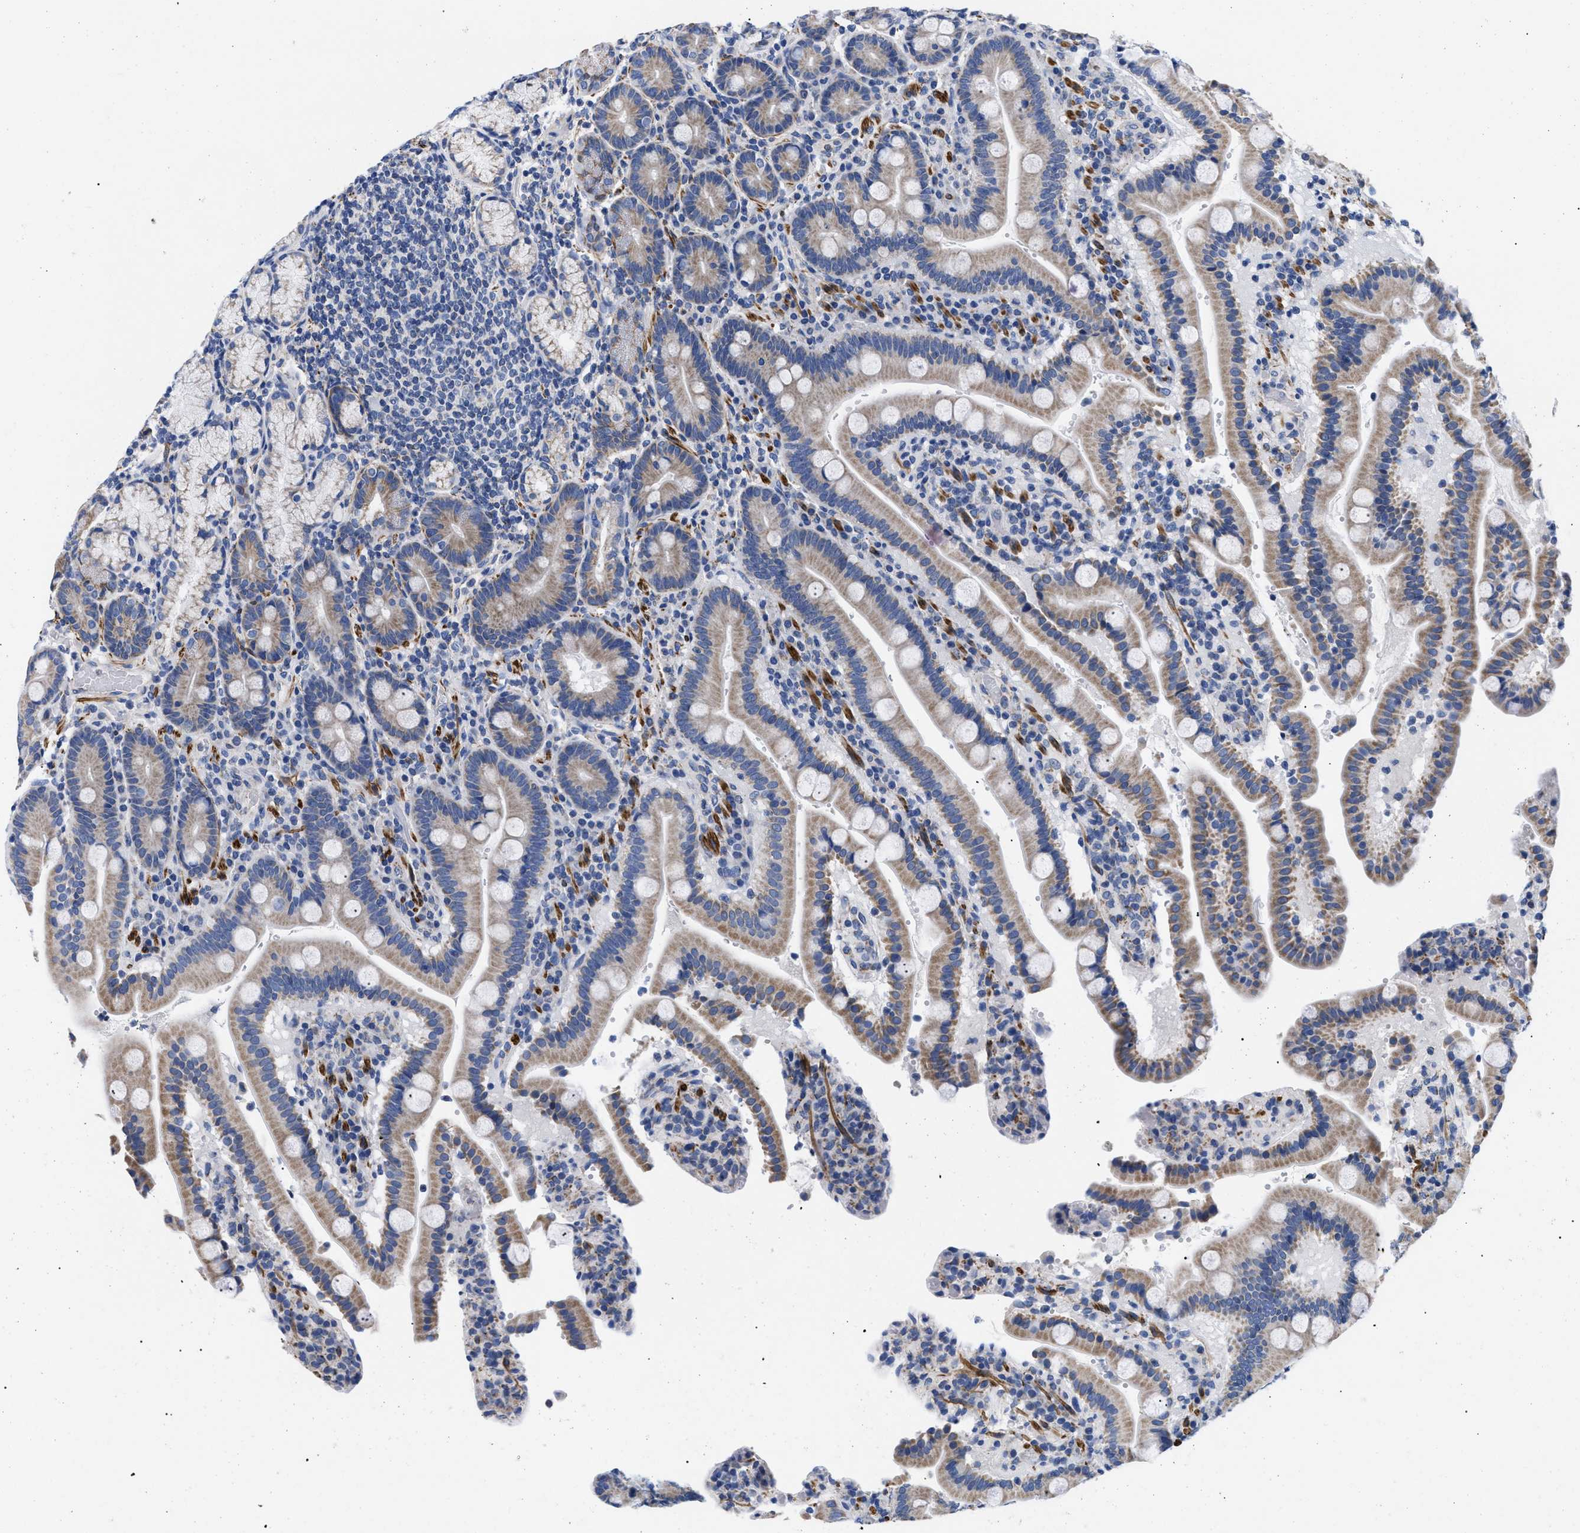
{"staining": {"intensity": "weak", "quantity": ">75%", "location": "cytoplasmic/membranous"}, "tissue": "duodenum", "cell_type": "Glandular cells", "image_type": "normal", "snomed": [{"axis": "morphology", "description": "Normal tissue, NOS"}, {"axis": "topography", "description": "Small intestine, NOS"}], "caption": "High-magnification brightfield microscopy of normal duodenum stained with DAB (3,3'-diaminobenzidine) (brown) and counterstained with hematoxylin (blue). glandular cells exhibit weak cytoplasmic/membranous staining is appreciated in about>75% of cells. The protein is stained brown, and the nuclei are stained in blue (DAB IHC with brightfield microscopy, high magnification).", "gene": "GPR149", "patient": {"sex": "female", "age": 71}}